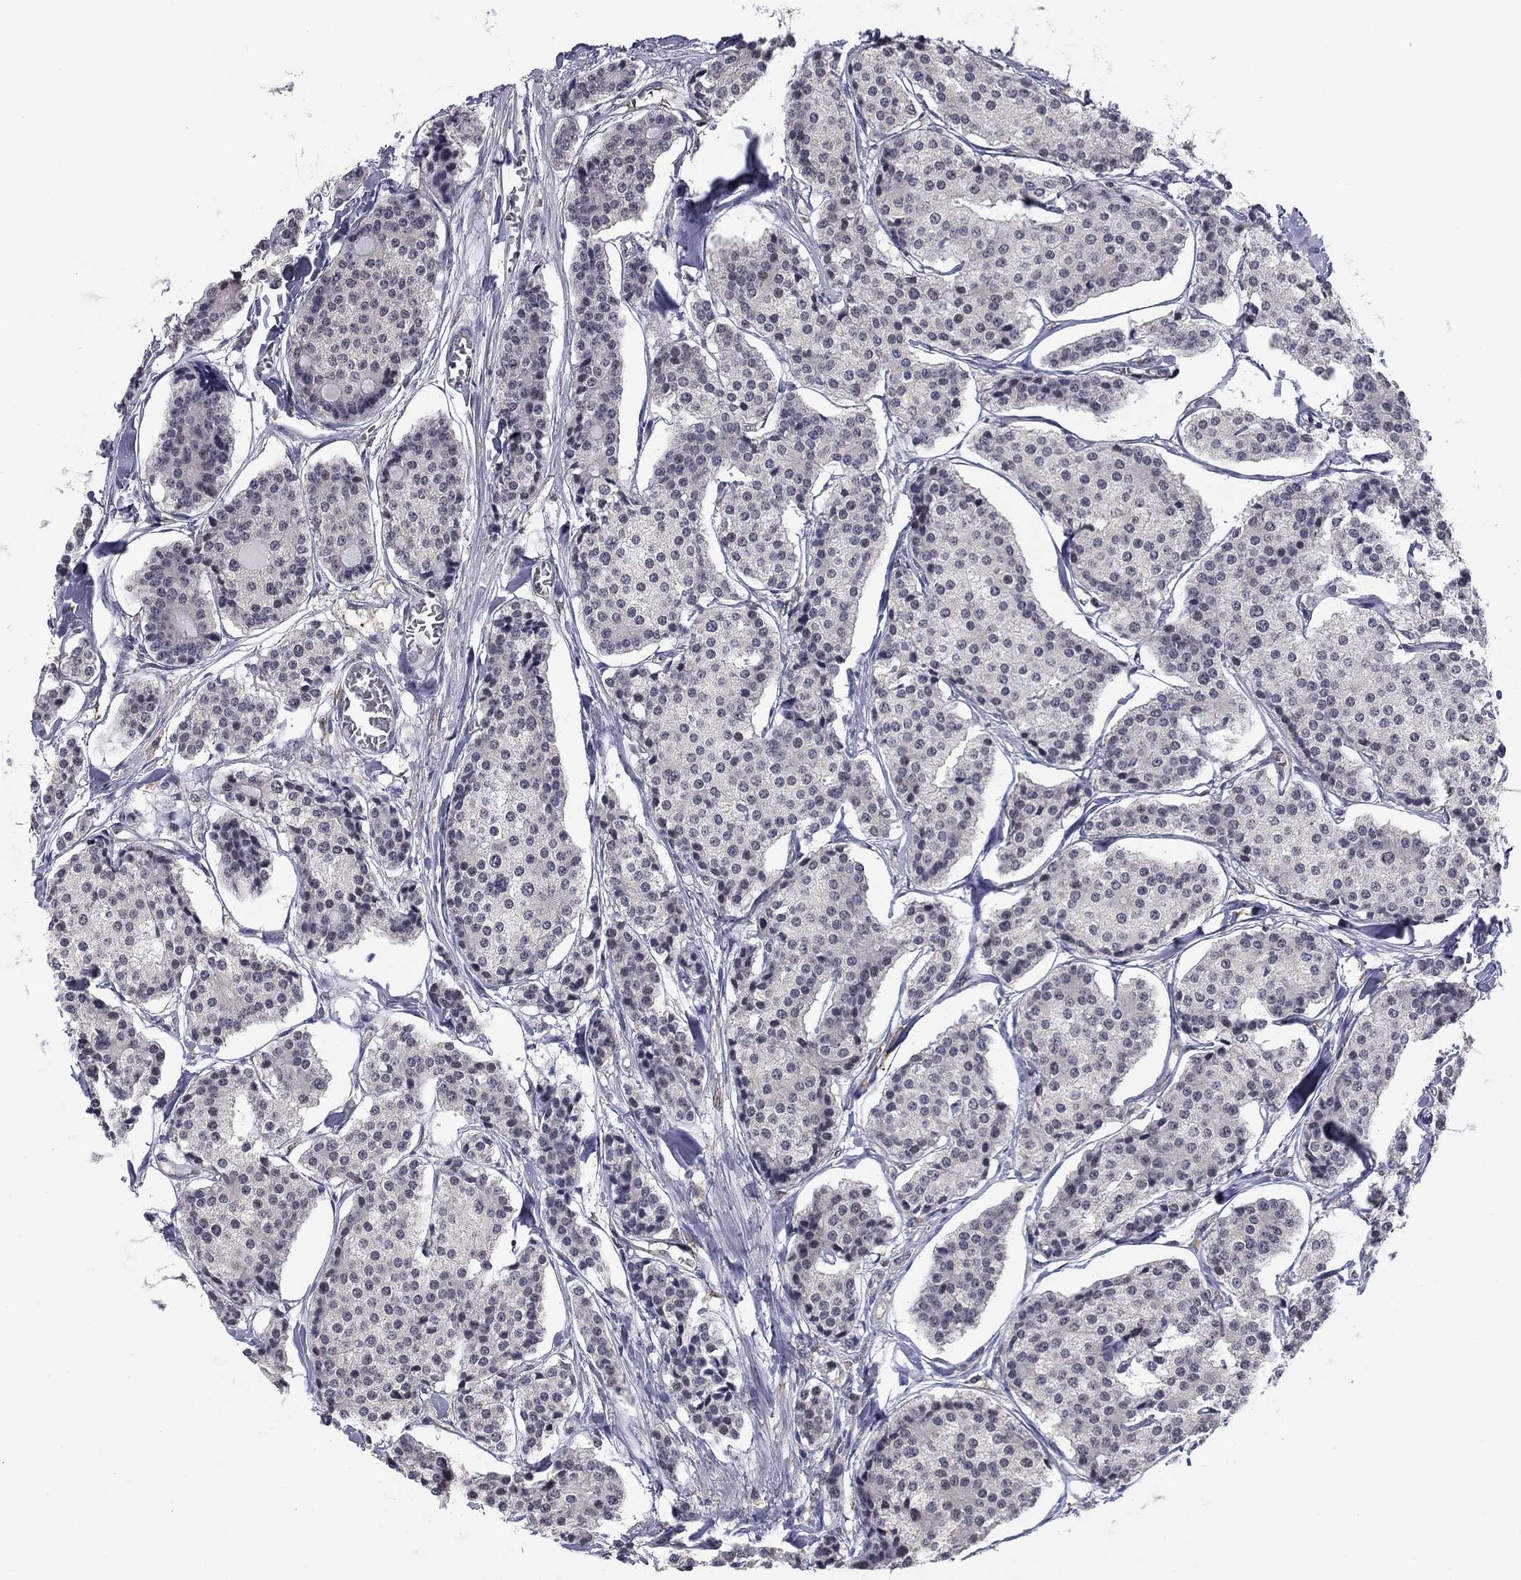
{"staining": {"intensity": "negative", "quantity": "none", "location": "none"}, "tissue": "carcinoid", "cell_type": "Tumor cells", "image_type": "cancer", "snomed": [{"axis": "morphology", "description": "Carcinoid, malignant, NOS"}, {"axis": "topography", "description": "Small intestine"}], "caption": "This is an immunohistochemistry photomicrograph of human carcinoid (malignant). There is no staining in tumor cells.", "gene": "PLCB2", "patient": {"sex": "female", "age": 65}}